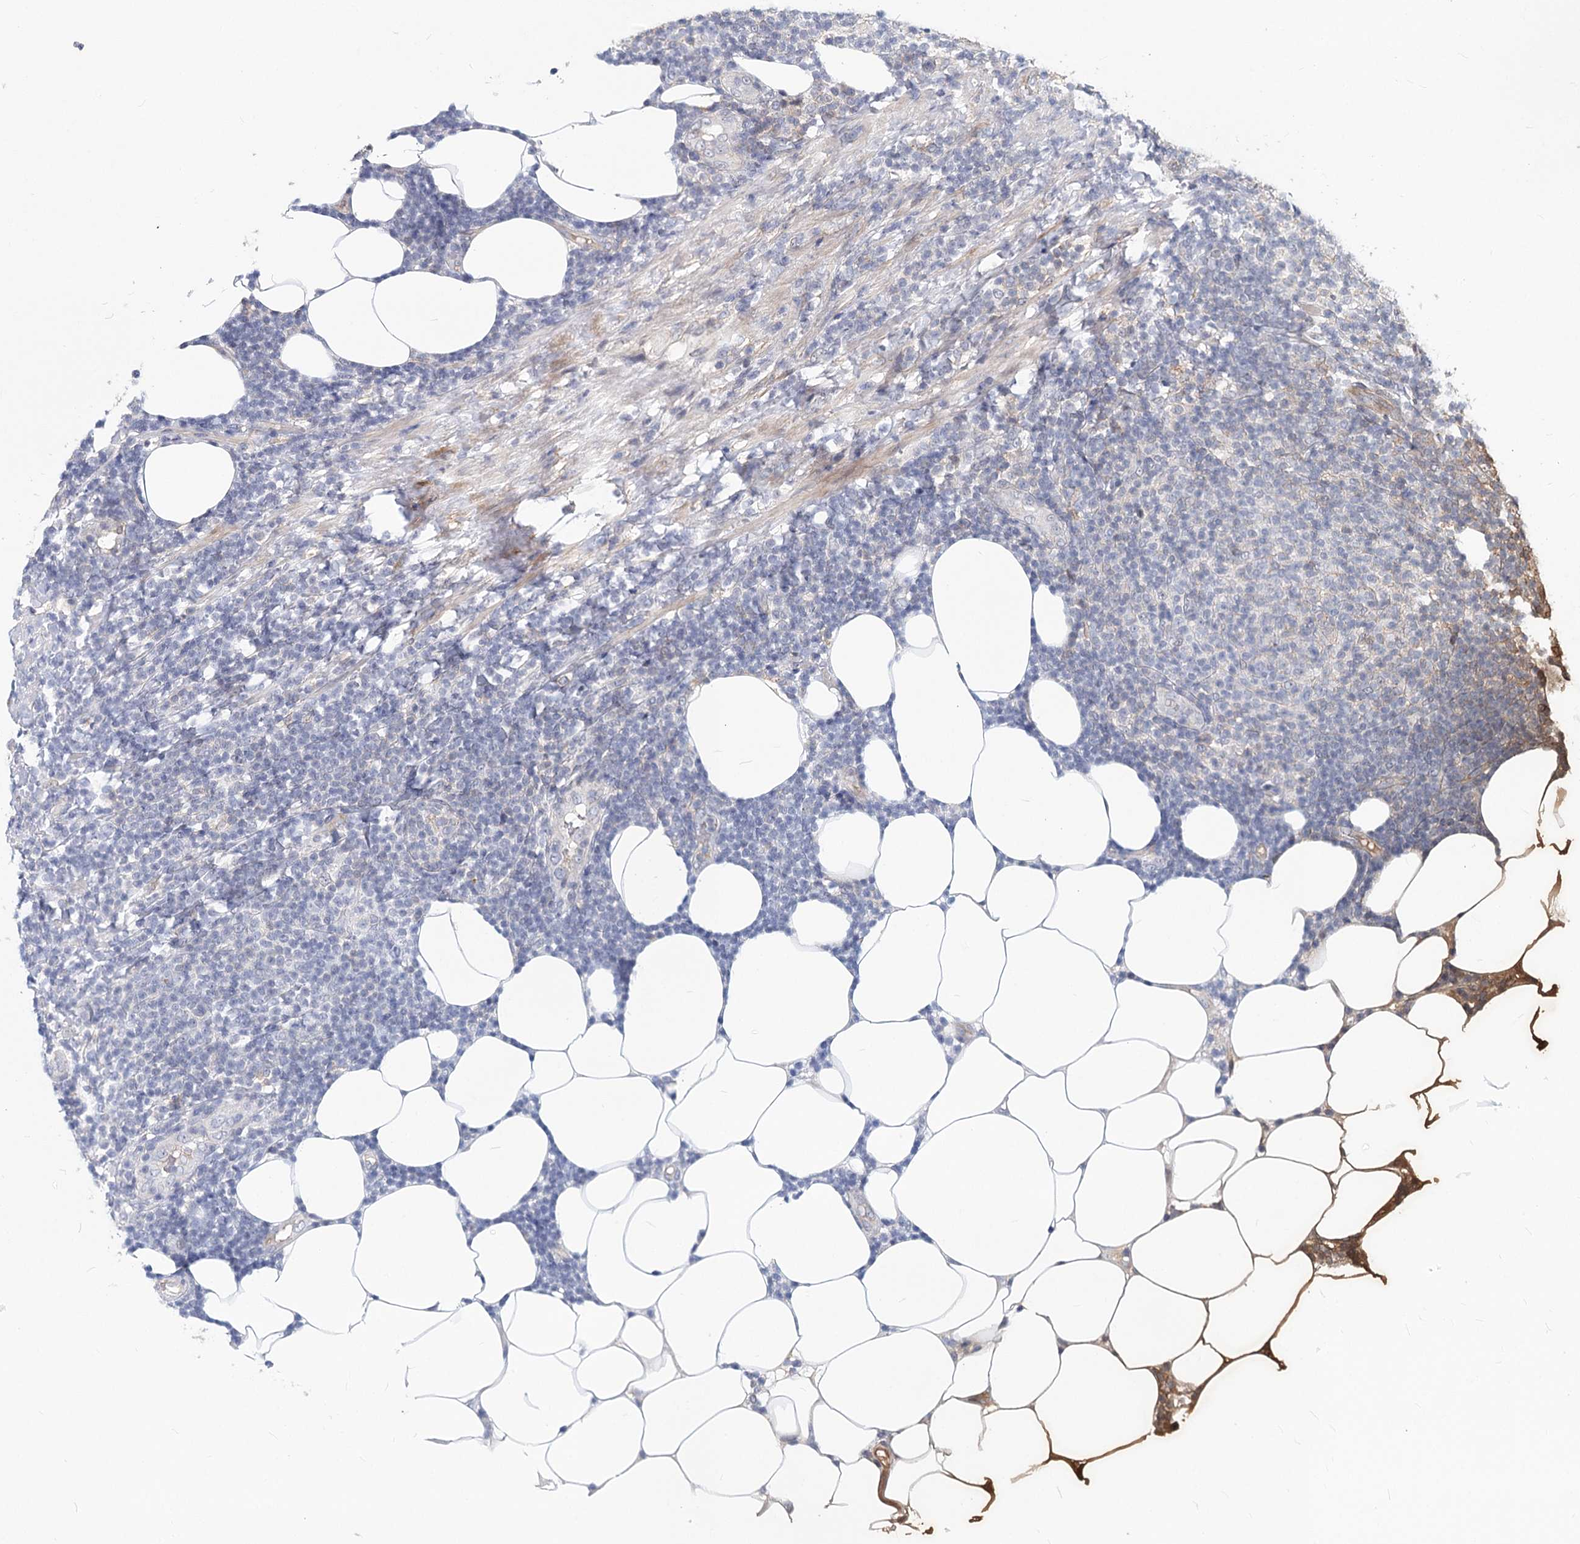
{"staining": {"intensity": "negative", "quantity": "none", "location": "none"}, "tissue": "lymphoma", "cell_type": "Tumor cells", "image_type": "cancer", "snomed": [{"axis": "morphology", "description": "Malignant lymphoma, non-Hodgkin's type, Low grade"}, {"axis": "topography", "description": "Lymph node"}], "caption": "This is an immunohistochemistry (IHC) photomicrograph of human malignant lymphoma, non-Hodgkin's type (low-grade). There is no positivity in tumor cells.", "gene": "TMEM218", "patient": {"sex": "male", "age": 66}}